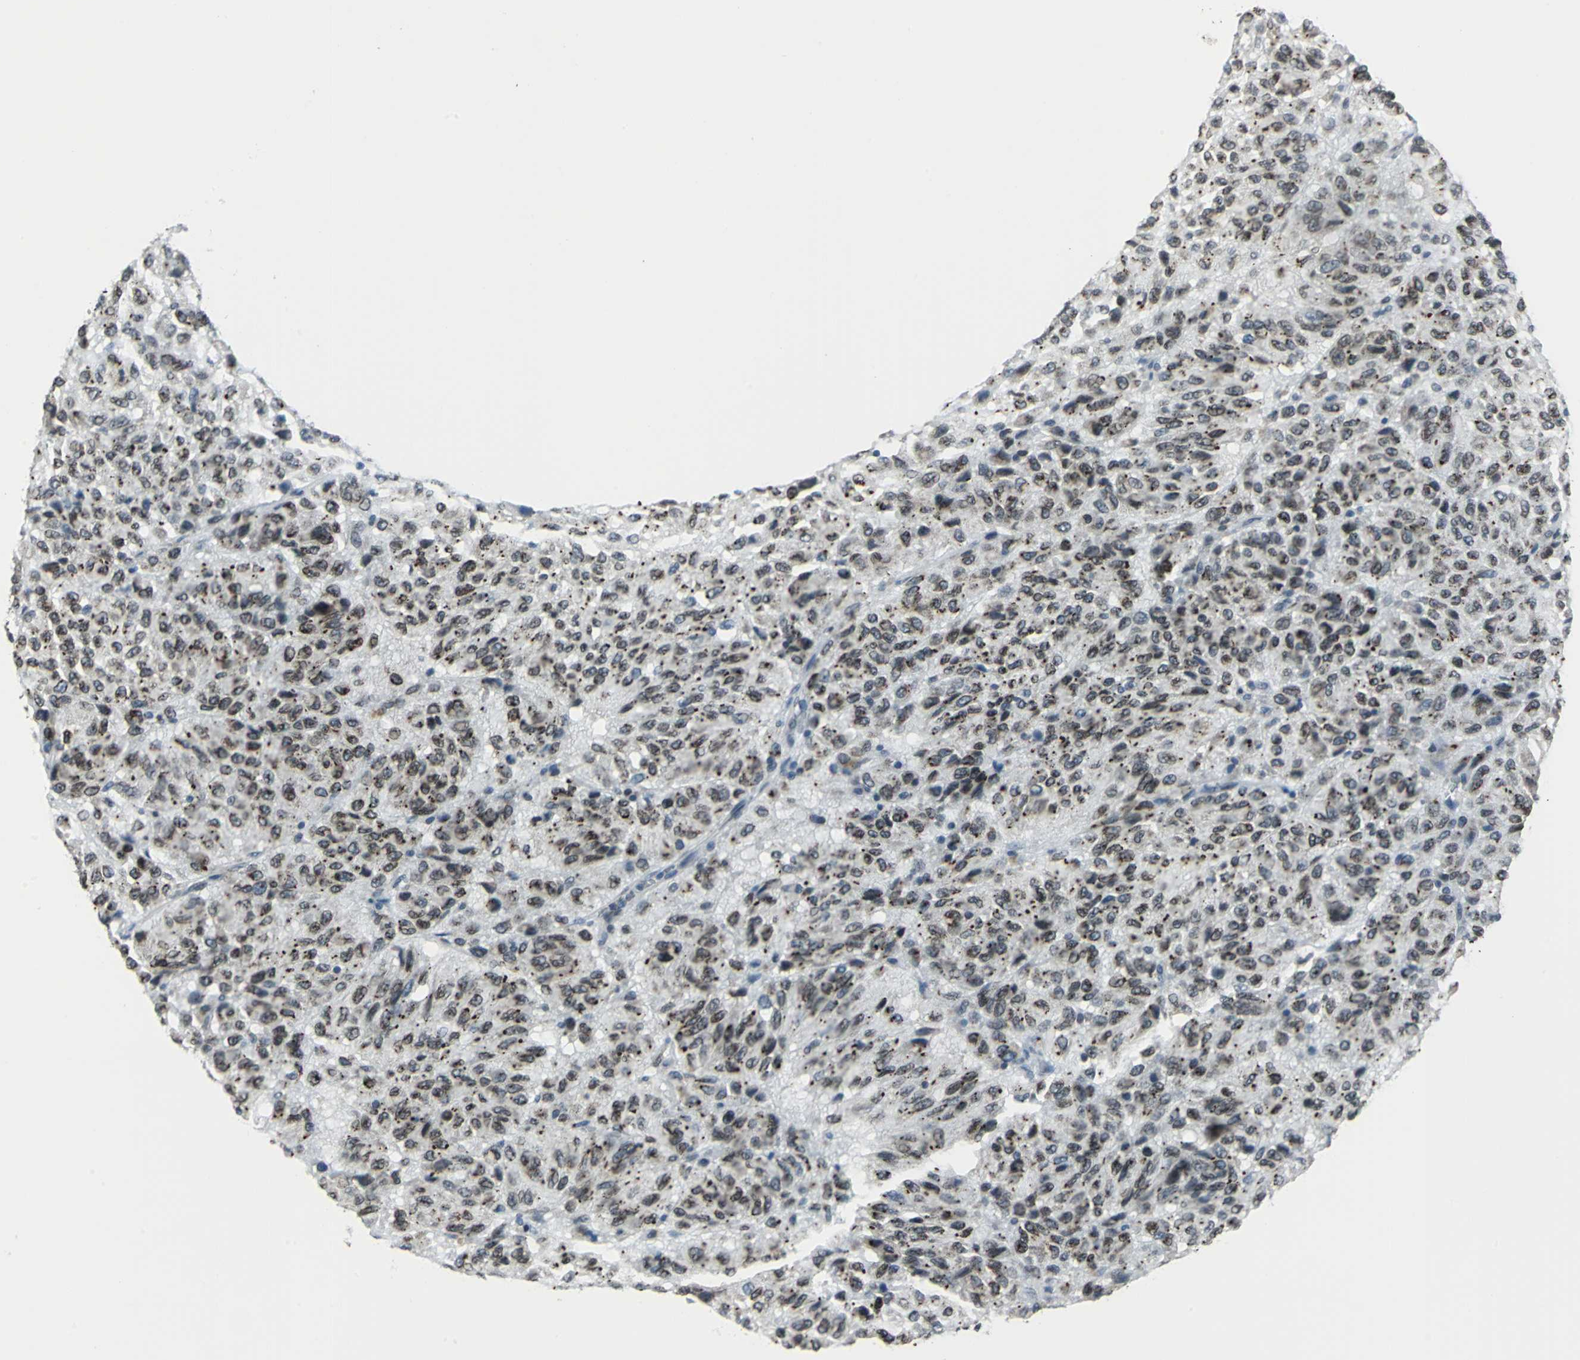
{"staining": {"intensity": "moderate", "quantity": ">75%", "location": "nuclear"}, "tissue": "melanoma", "cell_type": "Tumor cells", "image_type": "cancer", "snomed": [{"axis": "morphology", "description": "Malignant melanoma, Metastatic site"}, {"axis": "topography", "description": "Lung"}], "caption": "Immunohistochemical staining of melanoma demonstrates medium levels of moderate nuclear protein positivity in about >75% of tumor cells.", "gene": "SNUPN", "patient": {"sex": "male", "age": 64}}